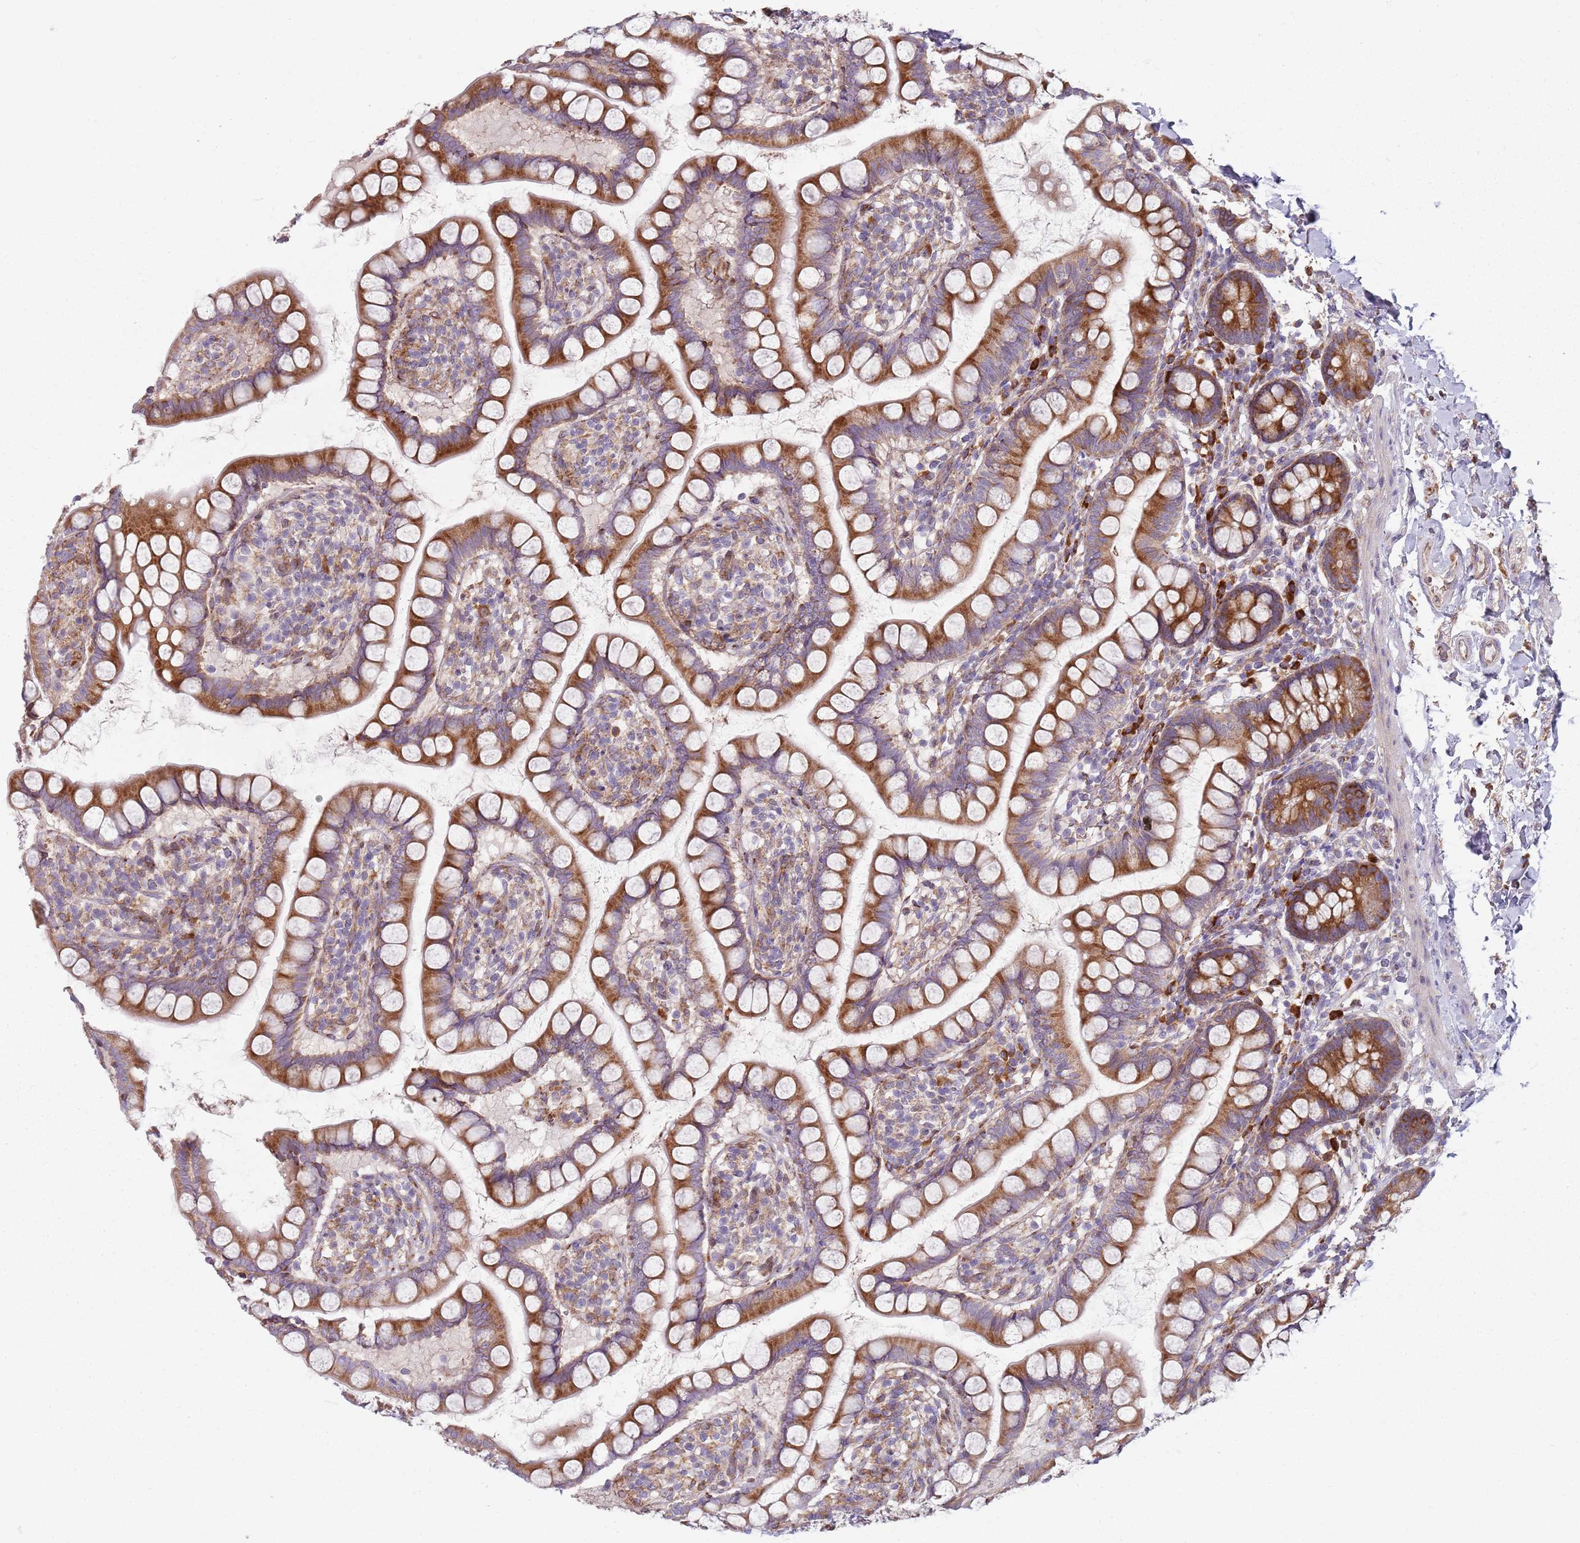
{"staining": {"intensity": "strong", "quantity": ">75%", "location": "cytoplasmic/membranous"}, "tissue": "small intestine", "cell_type": "Glandular cells", "image_type": "normal", "snomed": [{"axis": "morphology", "description": "Normal tissue, NOS"}, {"axis": "topography", "description": "Small intestine"}], "caption": "Small intestine stained for a protein demonstrates strong cytoplasmic/membranous positivity in glandular cells. The protein is stained brown, and the nuclei are stained in blue (DAB (3,3'-diaminobenzidine) IHC with brightfield microscopy, high magnification).", "gene": "SPATA2", "patient": {"sex": "female", "age": 84}}